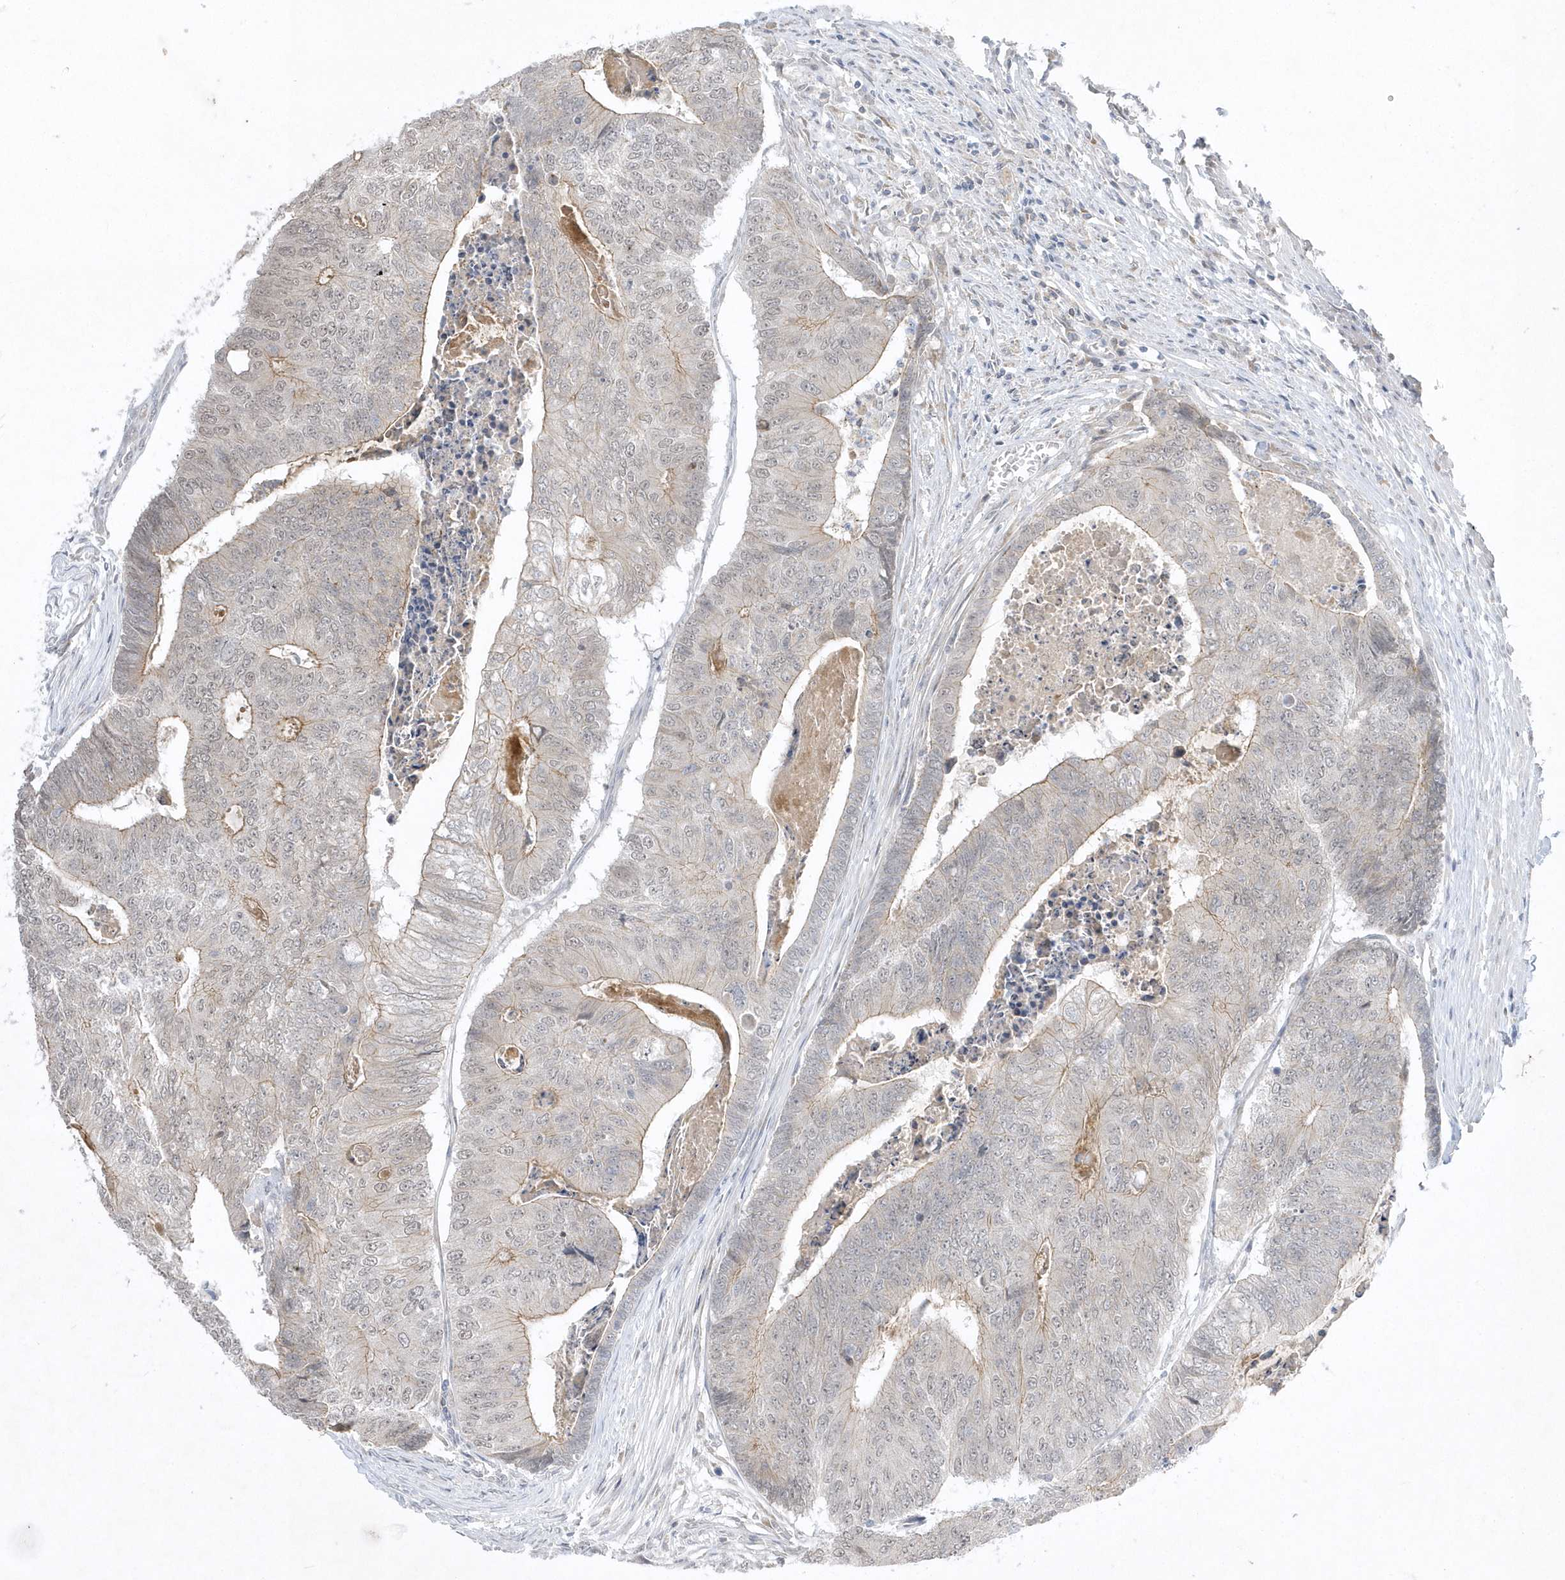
{"staining": {"intensity": "weak", "quantity": "25%-75%", "location": "cytoplasmic/membranous,nuclear"}, "tissue": "colorectal cancer", "cell_type": "Tumor cells", "image_type": "cancer", "snomed": [{"axis": "morphology", "description": "Adenocarcinoma, NOS"}, {"axis": "topography", "description": "Colon"}], "caption": "Colorectal cancer (adenocarcinoma) stained with a brown dye exhibits weak cytoplasmic/membranous and nuclear positive expression in approximately 25%-75% of tumor cells.", "gene": "ZC3H12D", "patient": {"sex": "female", "age": 67}}